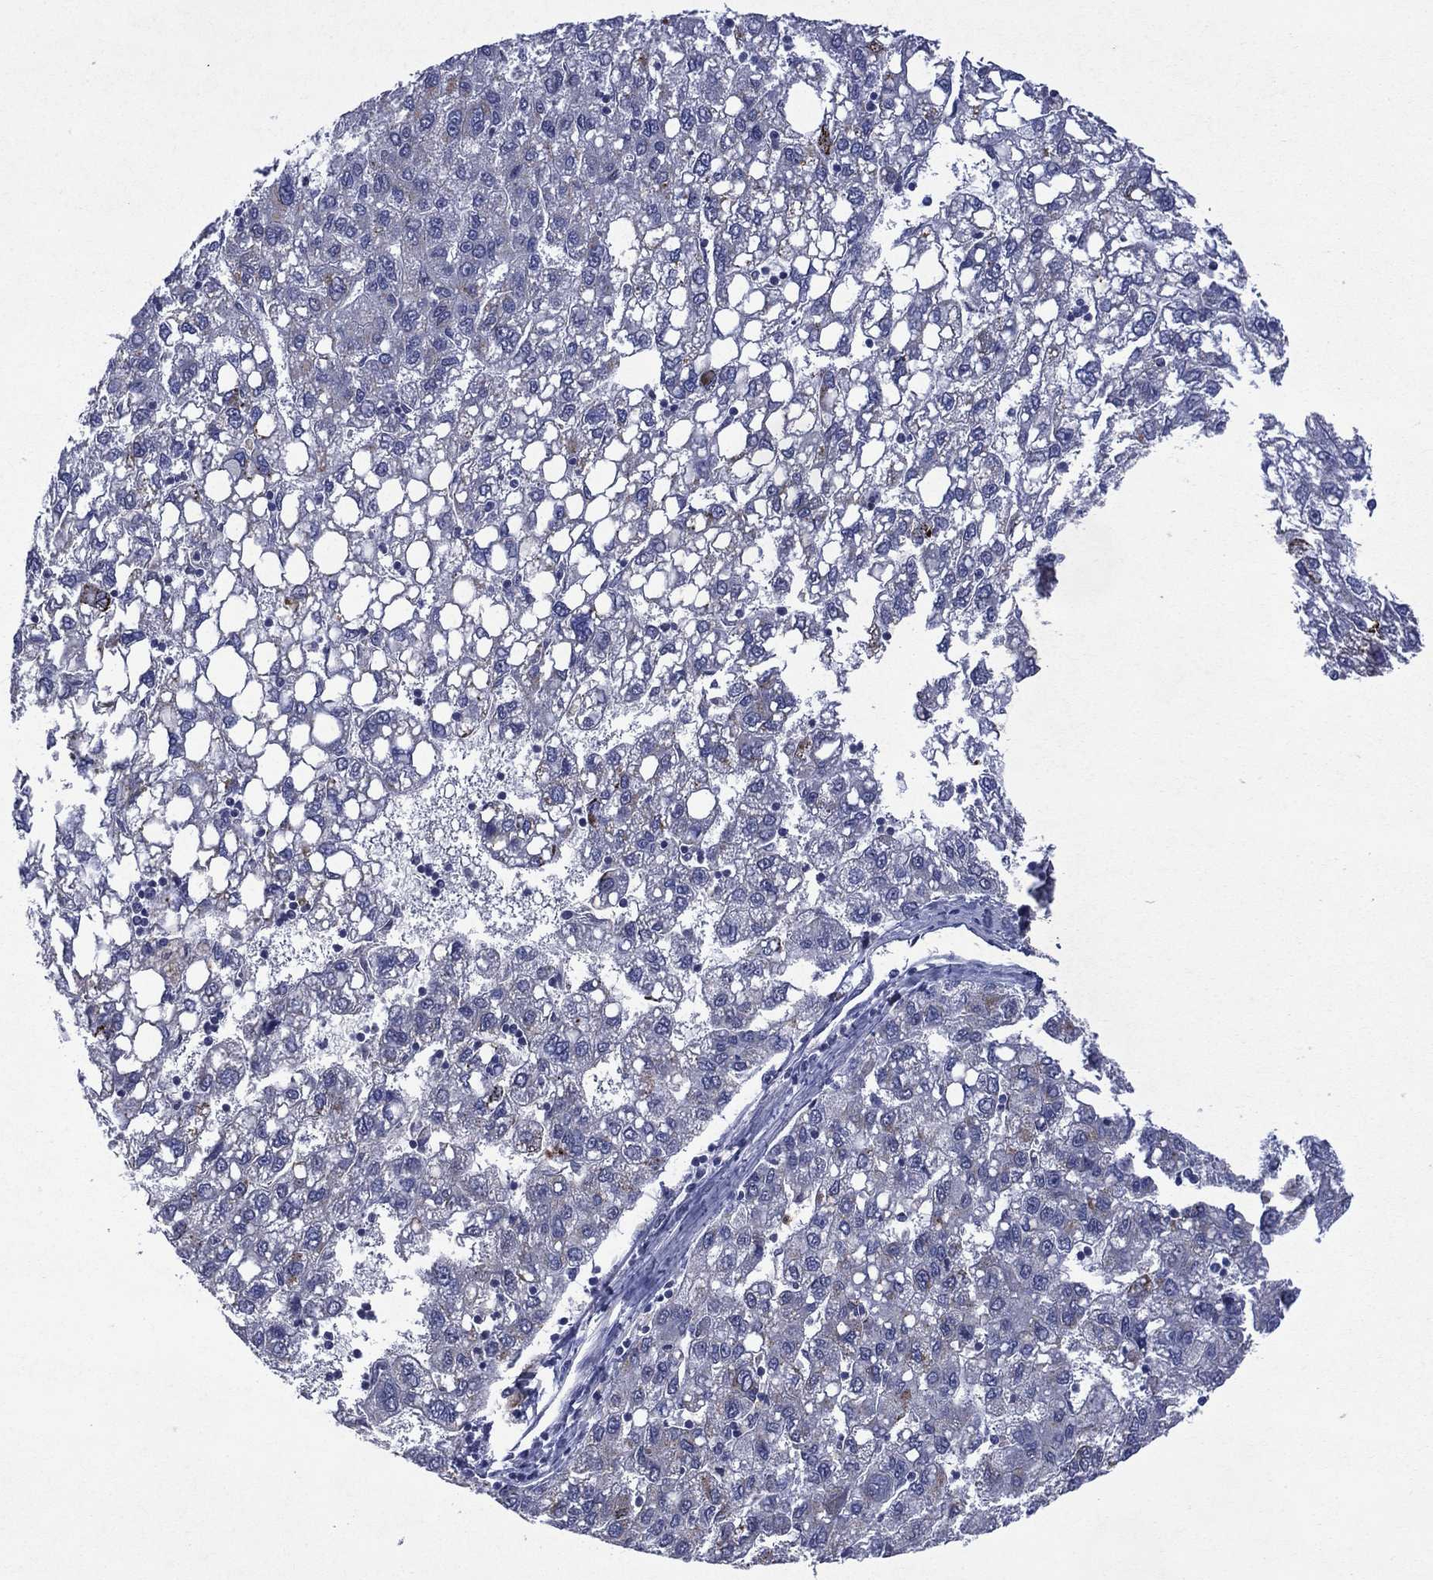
{"staining": {"intensity": "negative", "quantity": "none", "location": "none"}, "tissue": "liver cancer", "cell_type": "Tumor cells", "image_type": "cancer", "snomed": [{"axis": "morphology", "description": "Carcinoma, Hepatocellular, NOS"}, {"axis": "topography", "description": "Liver"}], "caption": "DAB (3,3'-diaminobenzidine) immunohistochemical staining of human liver cancer (hepatocellular carcinoma) shows no significant staining in tumor cells.", "gene": "ASB10", "patient": {"sex": "female", "age": 82}}